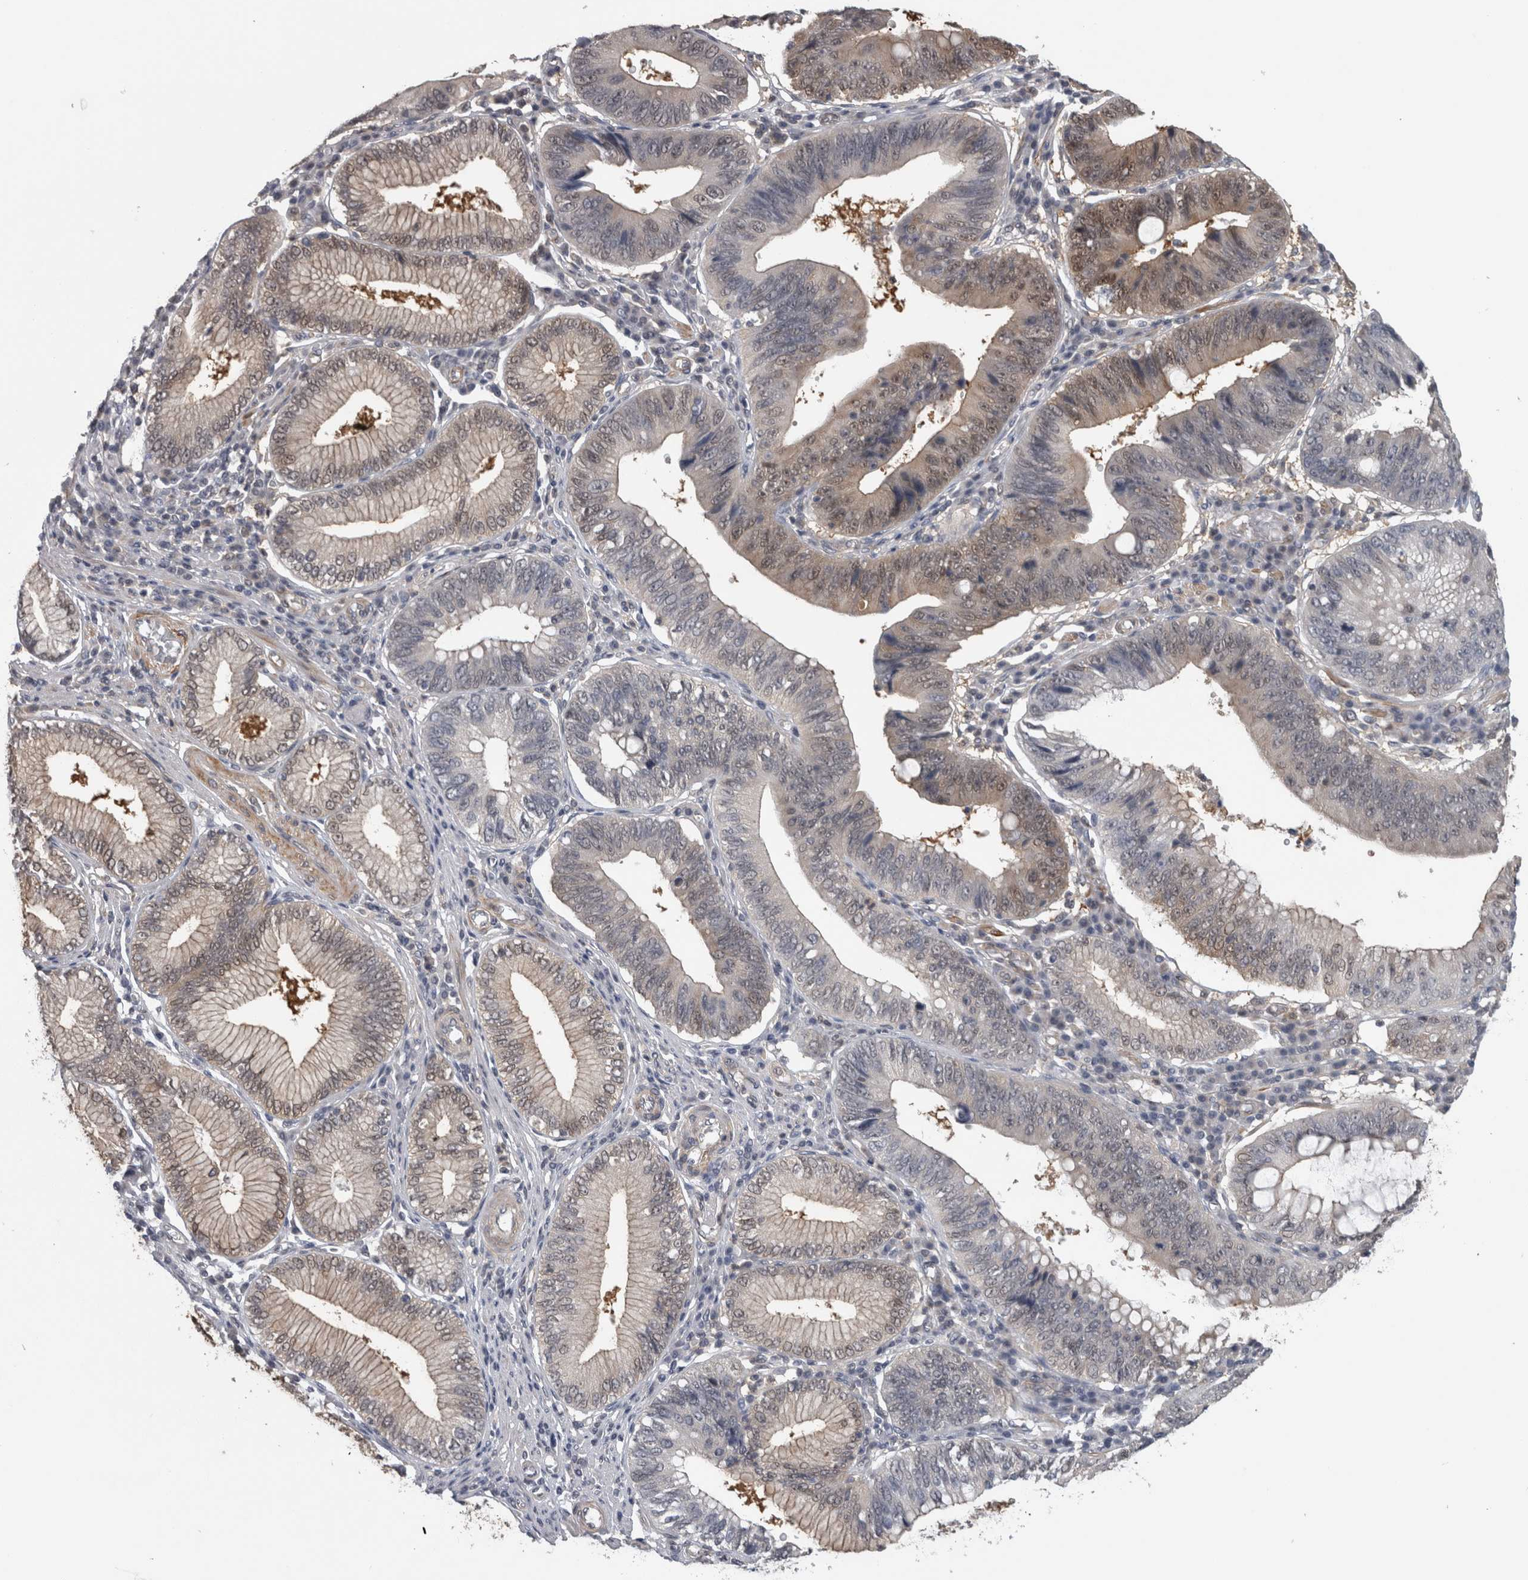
{"staining": {"intensity": "weak", "quantity": "<25%", "location": "cytoplasmic/membranous,nuclear"}, "tissue": "stomach cancer", "cell_type": "Tumor cells", "image_type": "cancer", "snomed": [{"axis": "morphology", "description": "Adenocarcinoma, NOS"}, {"axis": "topography", "description": "Stomach"}], "caption": "Immunohistochemical staining of human adenocarcinoma (stomach) shows no significant expression in tumor cells. (Stains: DAB (3,3'-diaminobenzidine) IHC with hematoxylin counter stain, Microscopy: brightfield microscopy at high magnification).", "gene": "NAPRT", "patient": {"sex": "male", "age": 59}}